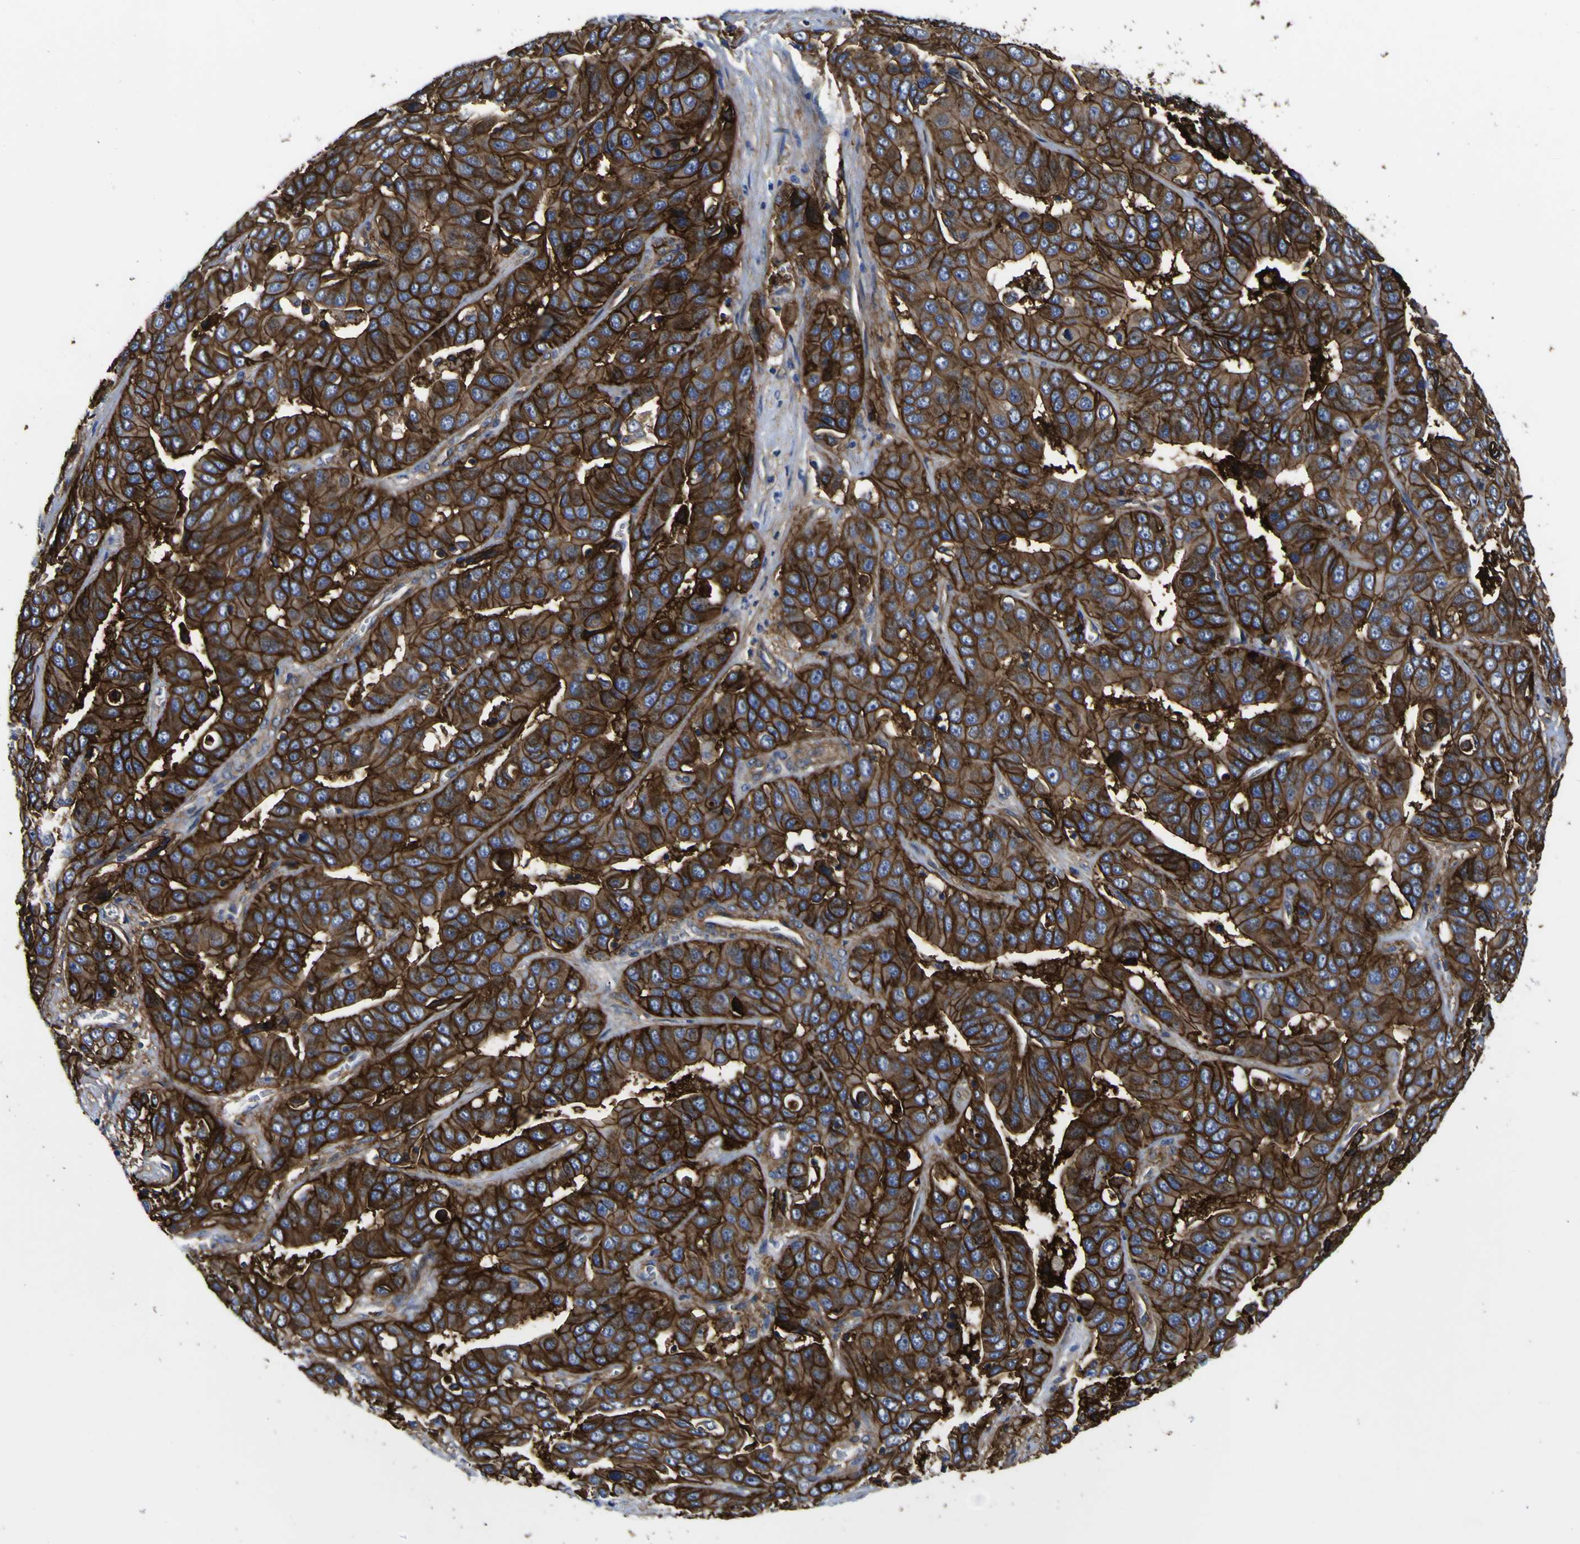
{"staining": {"intensity": "strong", "quantity": ">75%", "location": "cytoplasmic/membranous"}, "tissue": "liver cancer", "cell_type": "Tumor cells", "image_type": "cancer", "snomed": [{"axis": "morphology", "description": "Cholangiocarcinoma"}, {"axis": "topography", "description": "Liver"}], "caption": "Protein staining by immunohistochemistry demonstrates strong cytoplasmic/membranous staining in about >75% of tumor cells in liver cholangiocarcinoma.", "gene": "CD151", "patient": {"sex": "female", "age": 52}}